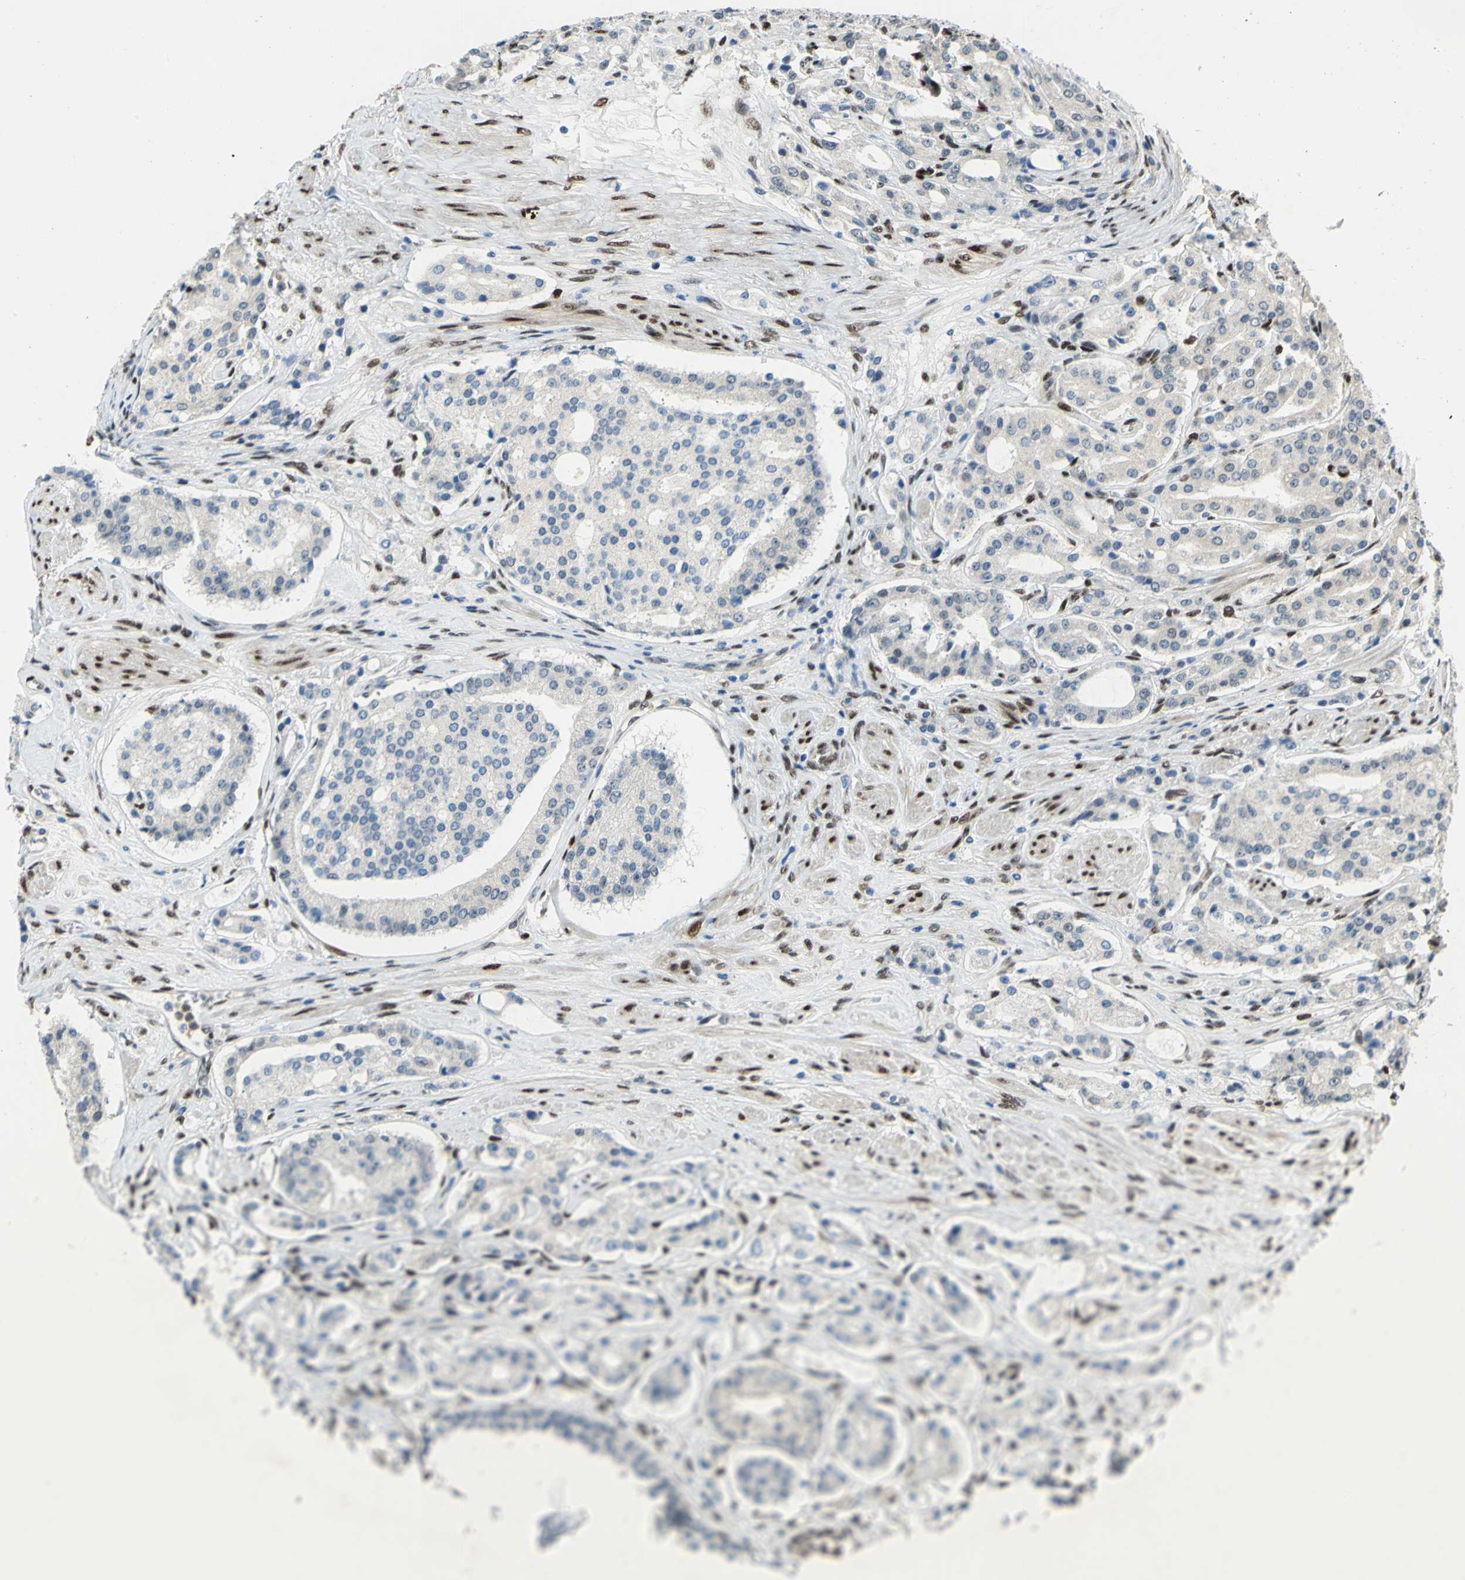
{"staining": {"intensity": "weak", "quantity": "<25%", "location": "cytoplasmic/membranous"}, "tissue": "prostate cancer", "cell_type": "Tumor cells", "image_type": "cancer", "snomed": [{"axis": "morphology", "description": "Adenocarcinoma, Medium grade"}, {"axis": "topography", "description": "Prostate"}], "caption": "The image reveals no significant expression in tumor cells of prostate medium-grade adenocarcinoma.", "gene": "RBFOX2", "patient": {"sex": "male", "age": 72}}